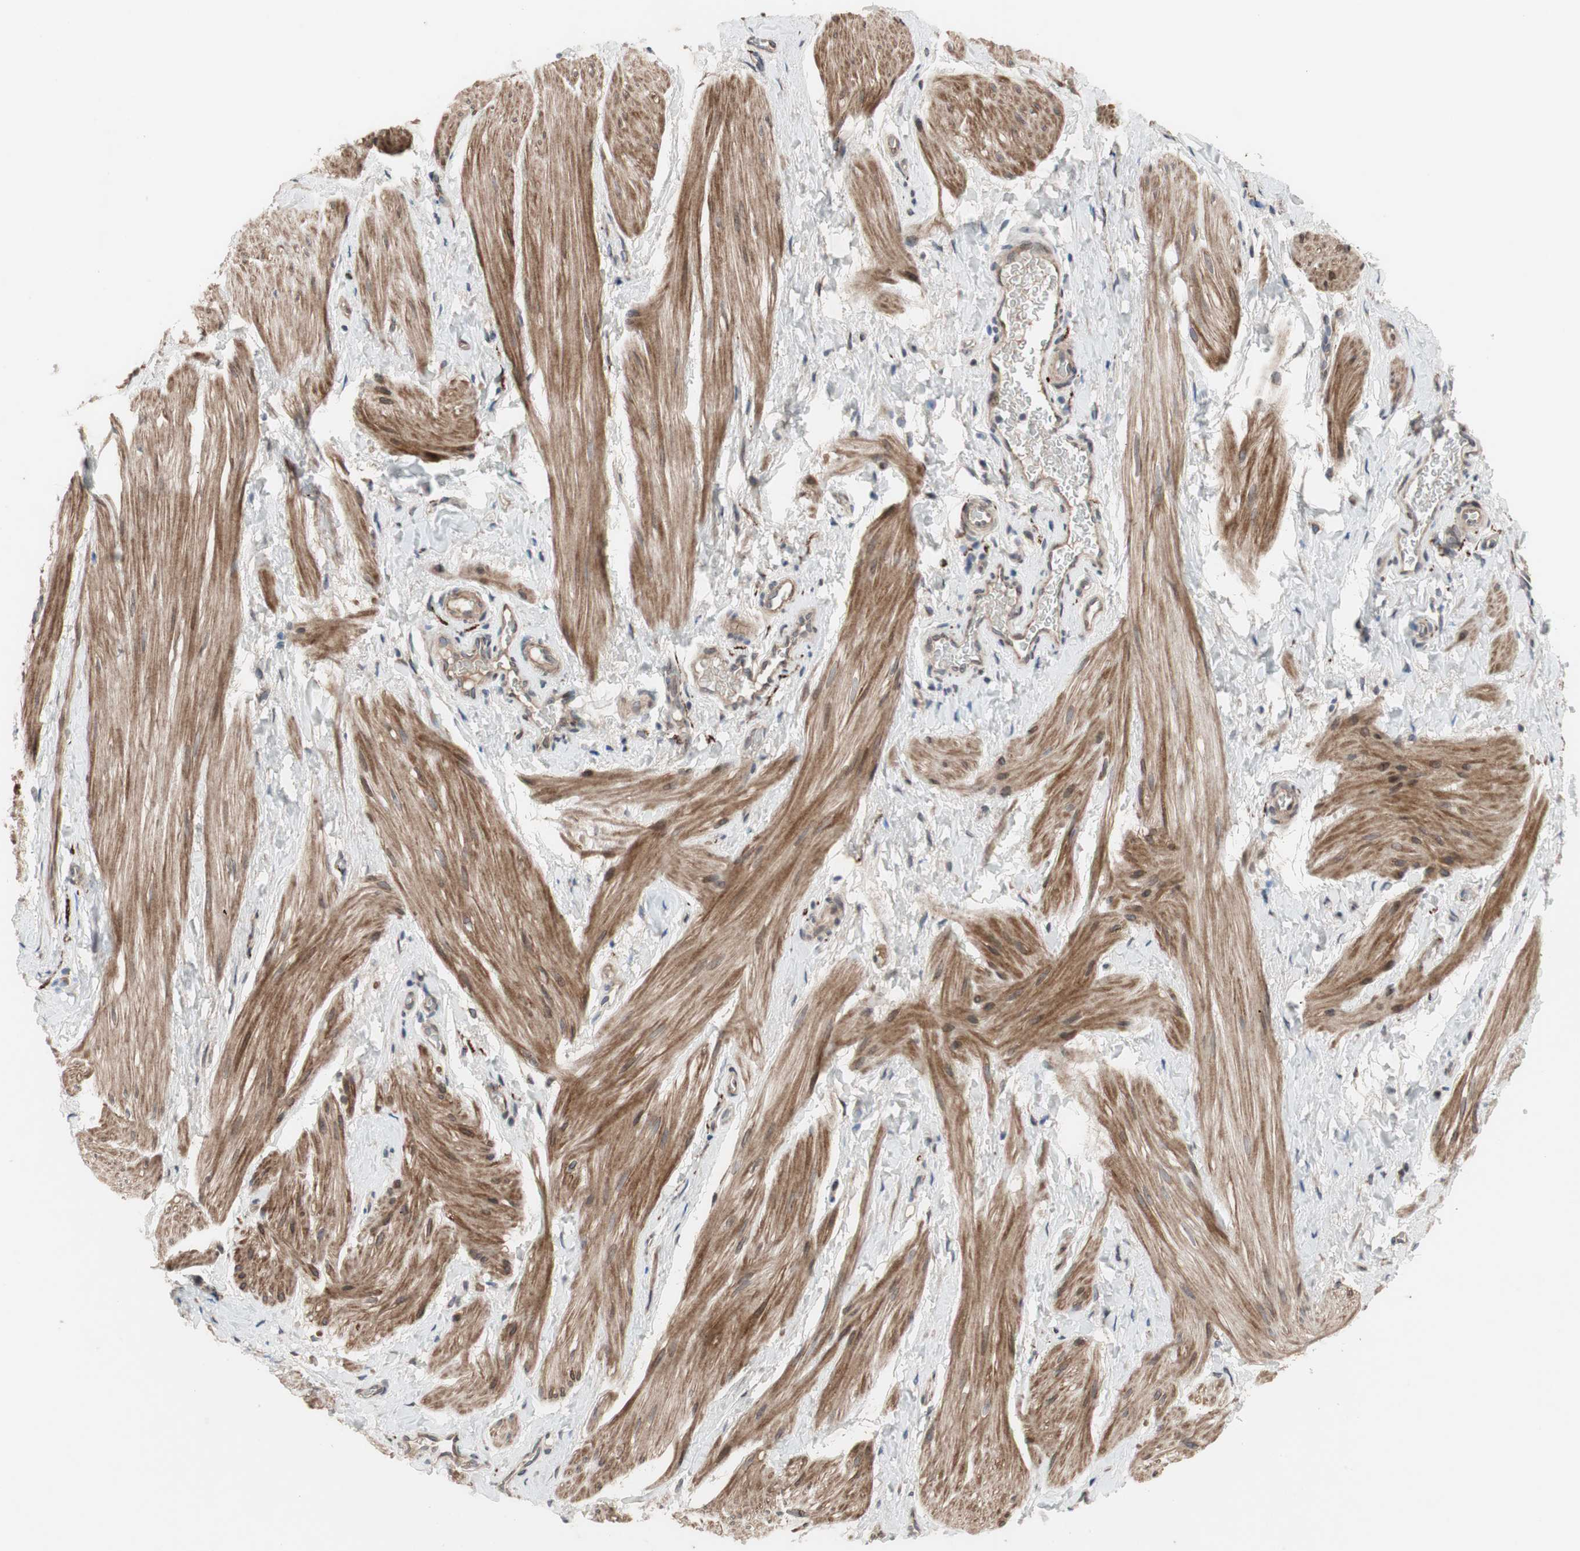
{"staining": {"intensity": "moderate", "quantity": ">75%", "location": "cytoplasmic/membranous"}, "tissue": "smooth muscle", "cell_type": "Smooth muscle cells", "image_type": "normal", "snomed": [{"axis": "morphology", "description": "Normal tissue, NOS"}, {"axis": "topography", "description": "Smooth muscle"}], "caption": "The immunohistochemical stain highlights moderate cytoplasmic/membranous positivity in smooth muscle cells of normal smooth muscle.", "gene": "OAZ1", "patient": {"sex": "male", "age": 16}}